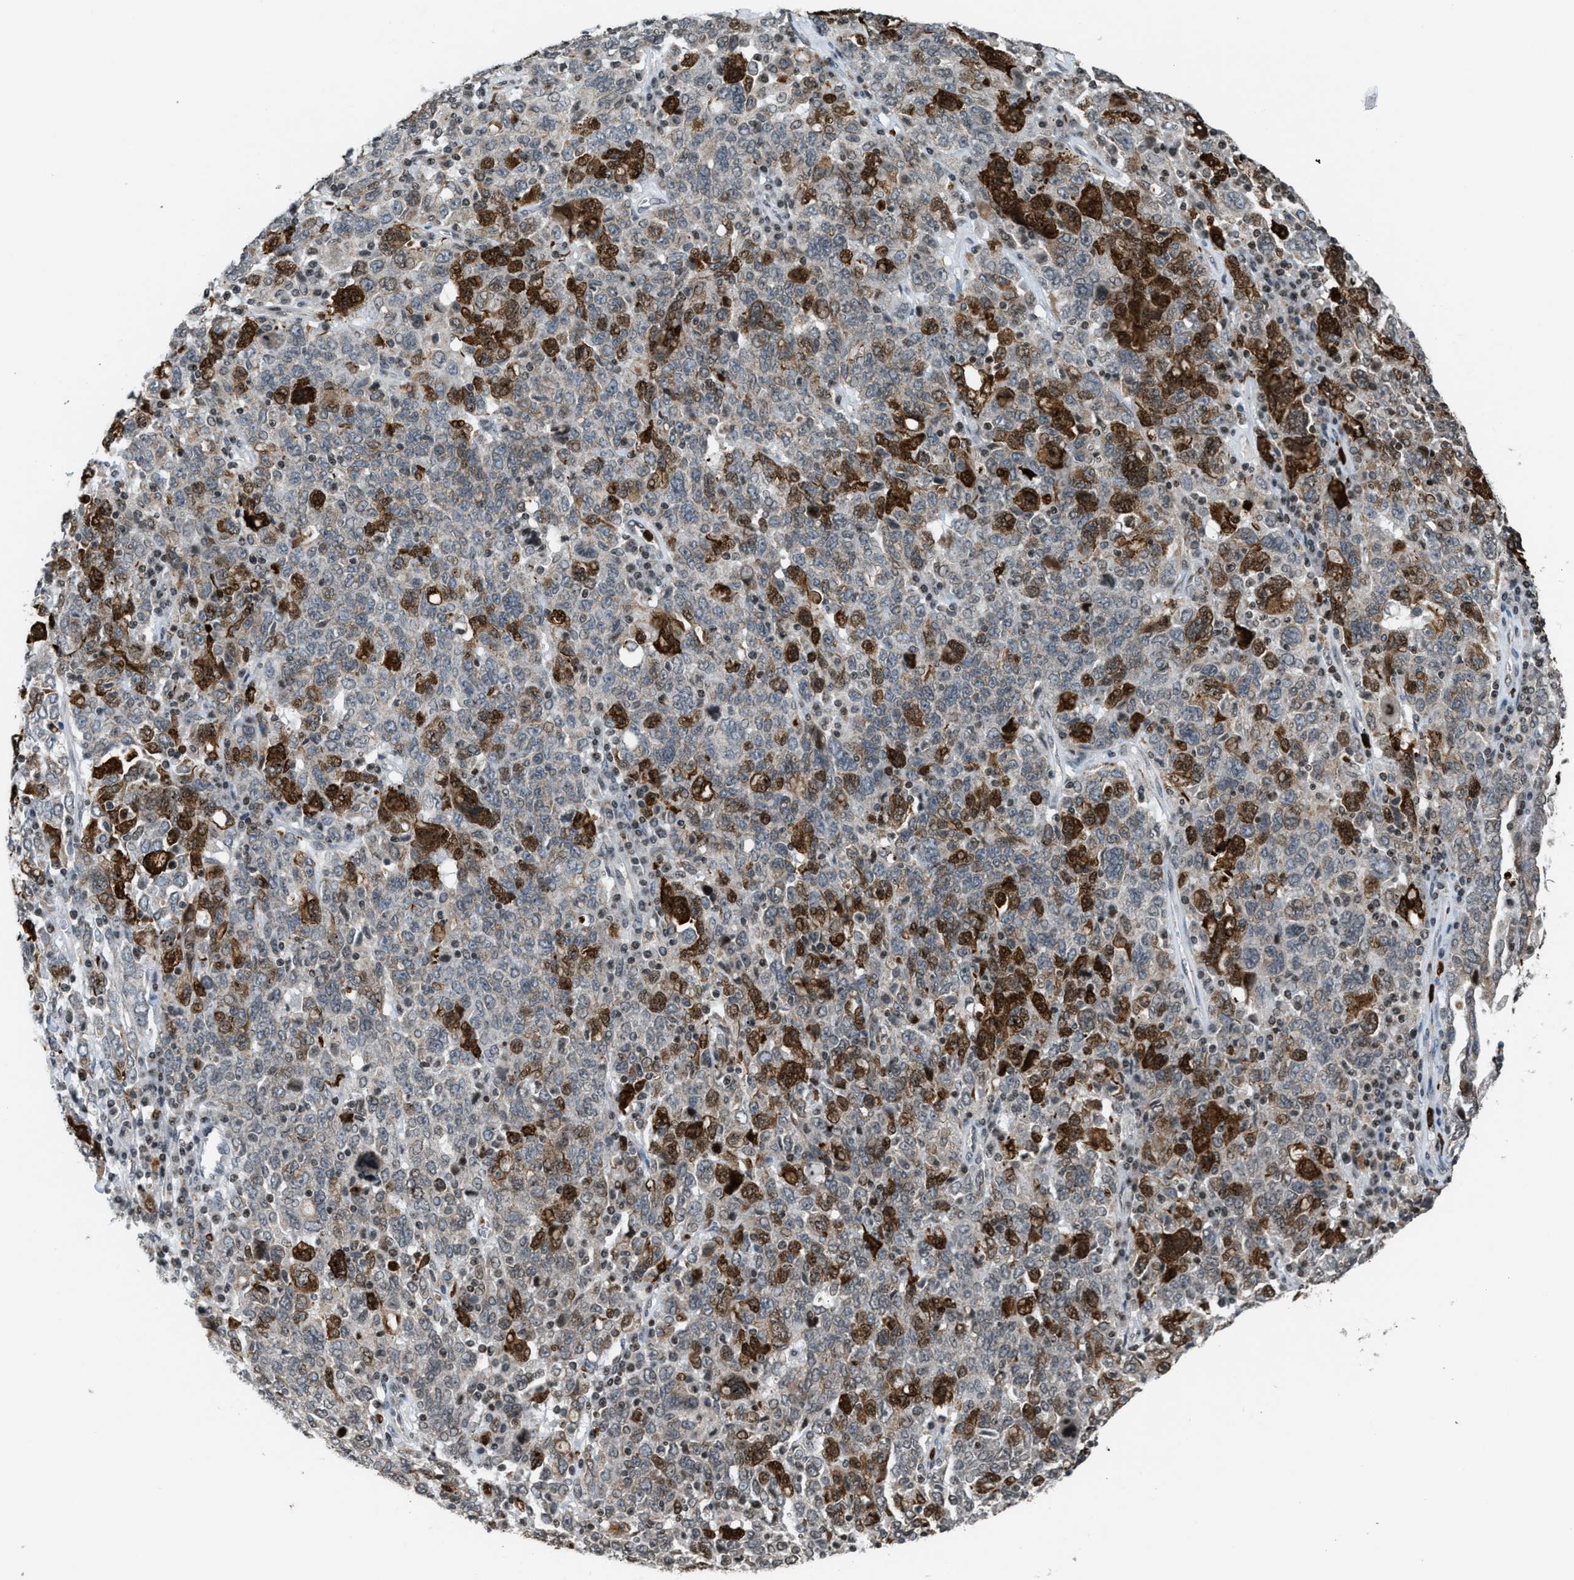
{"staining": {"intensity": "strong", "quantity": "<25%", "location": "cytoplasmic/membranous"}, "tissue": "ovarian cancer", "cell_type": "Tumor cells", "image_type": "cancer", "snomed": [{"axis": "morphology", "description": "Carcinoma, endometroid"}, {"axis": "topography", "description": "Ovary"}], "caption": "This photomicrograph demonstrates immunohistochemistry (IHC) staining of human ovarian endometroid carcinoma, with medium strong cytoplasmic/membranous staining in about <25% of tumor cells.", "gene": "PRUNE2", "patient": {"sex": "female", "age": 62}}